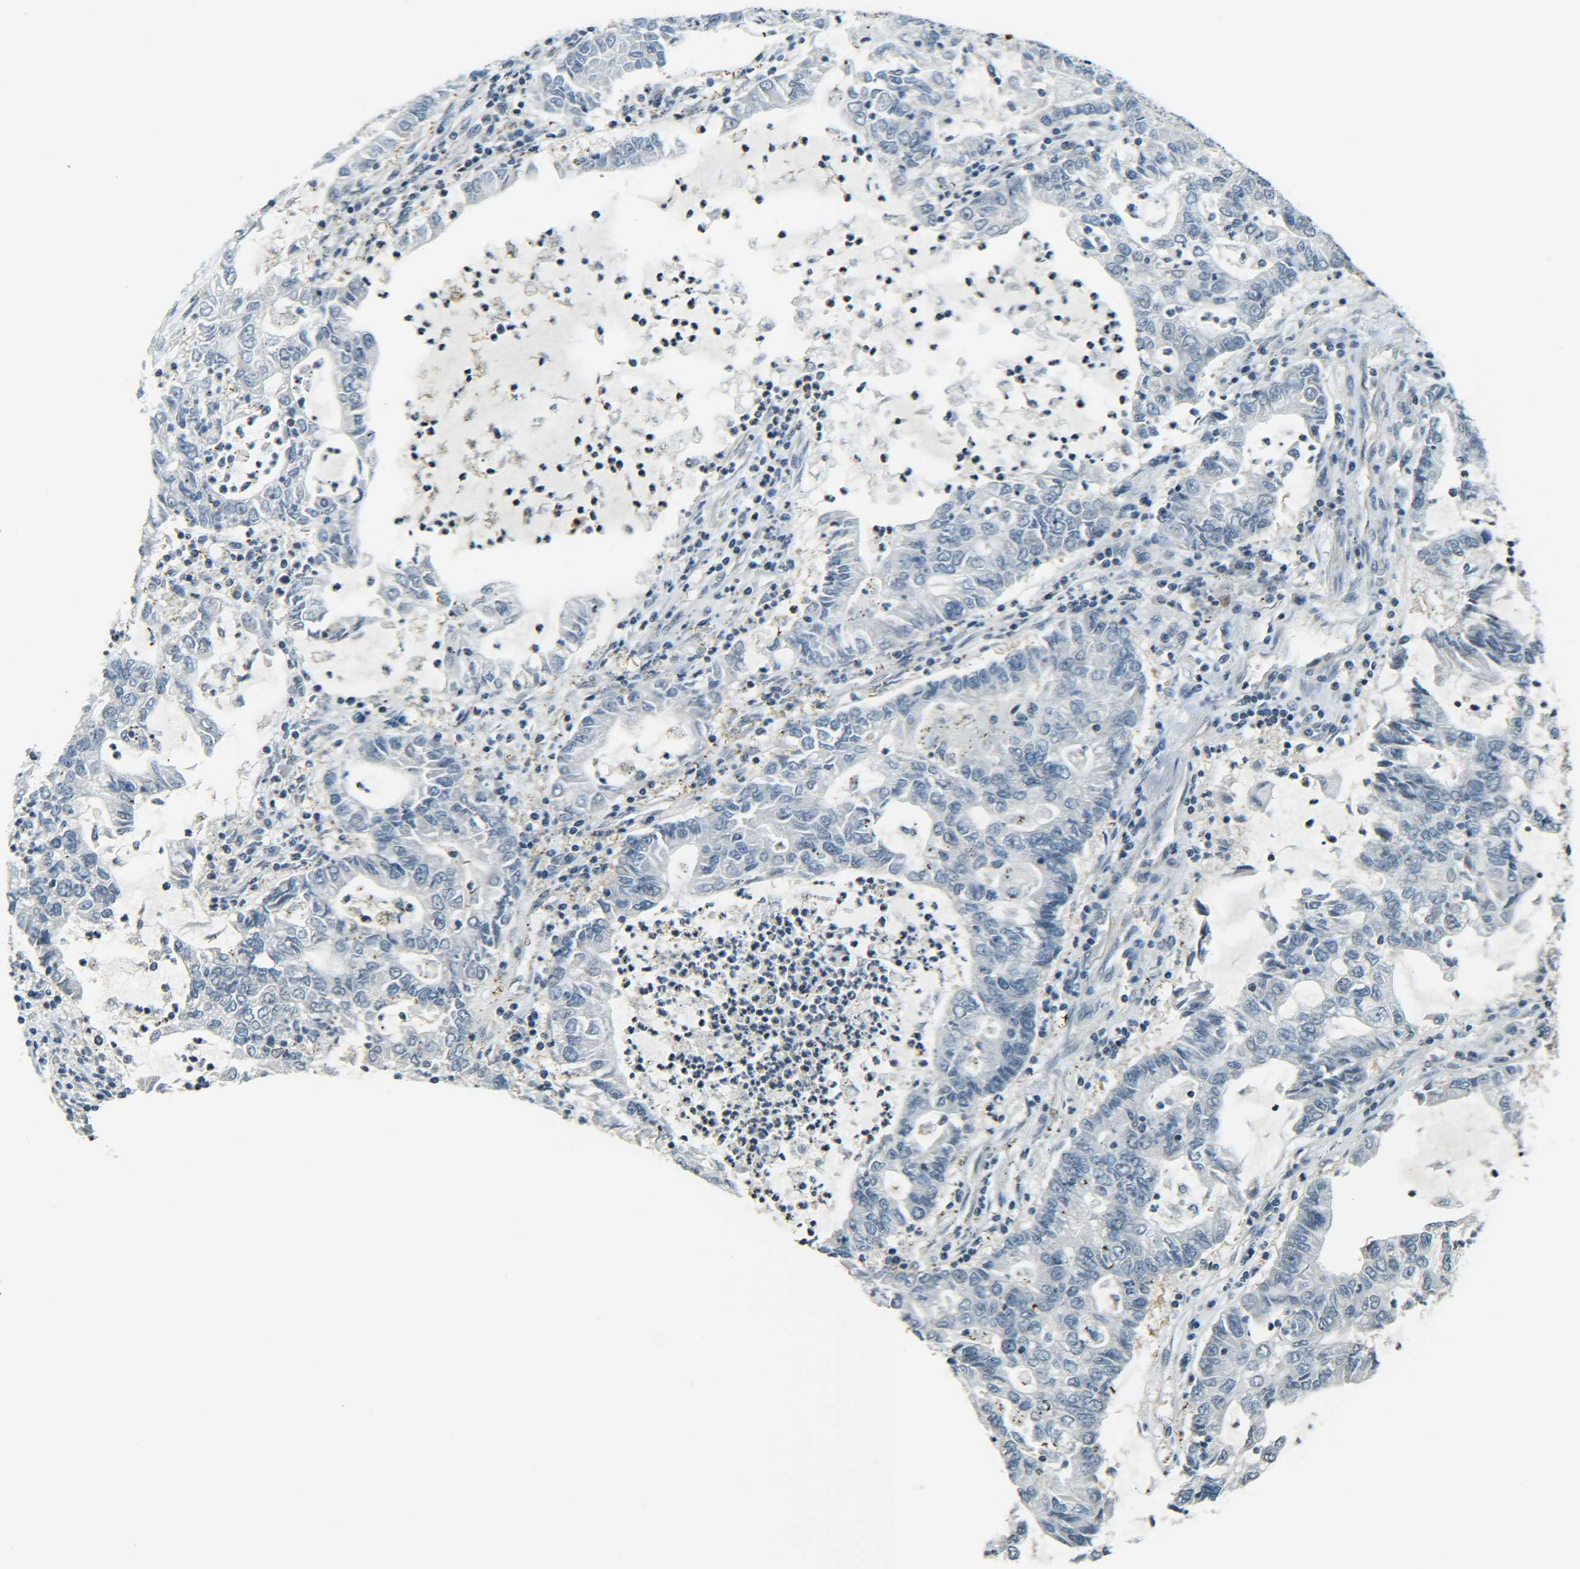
{"staining": {"intensity": "negative", "quantity": "none", "location": "none"}, "tissue": "lung cancer", "cell_type": "Tumor cells", "image_type": "cancer", "snomed": [{"axis": "morphology", "description": "Adenocarcinoma, NOS"}, {"axis": "topography", "description": "Lung"}], "caption": "This is an IHC micrograph of human lung cancer. There is no staining in tumor cells.", "gene": "DAB2", "patient": {"sex": "female", "age": 51}}